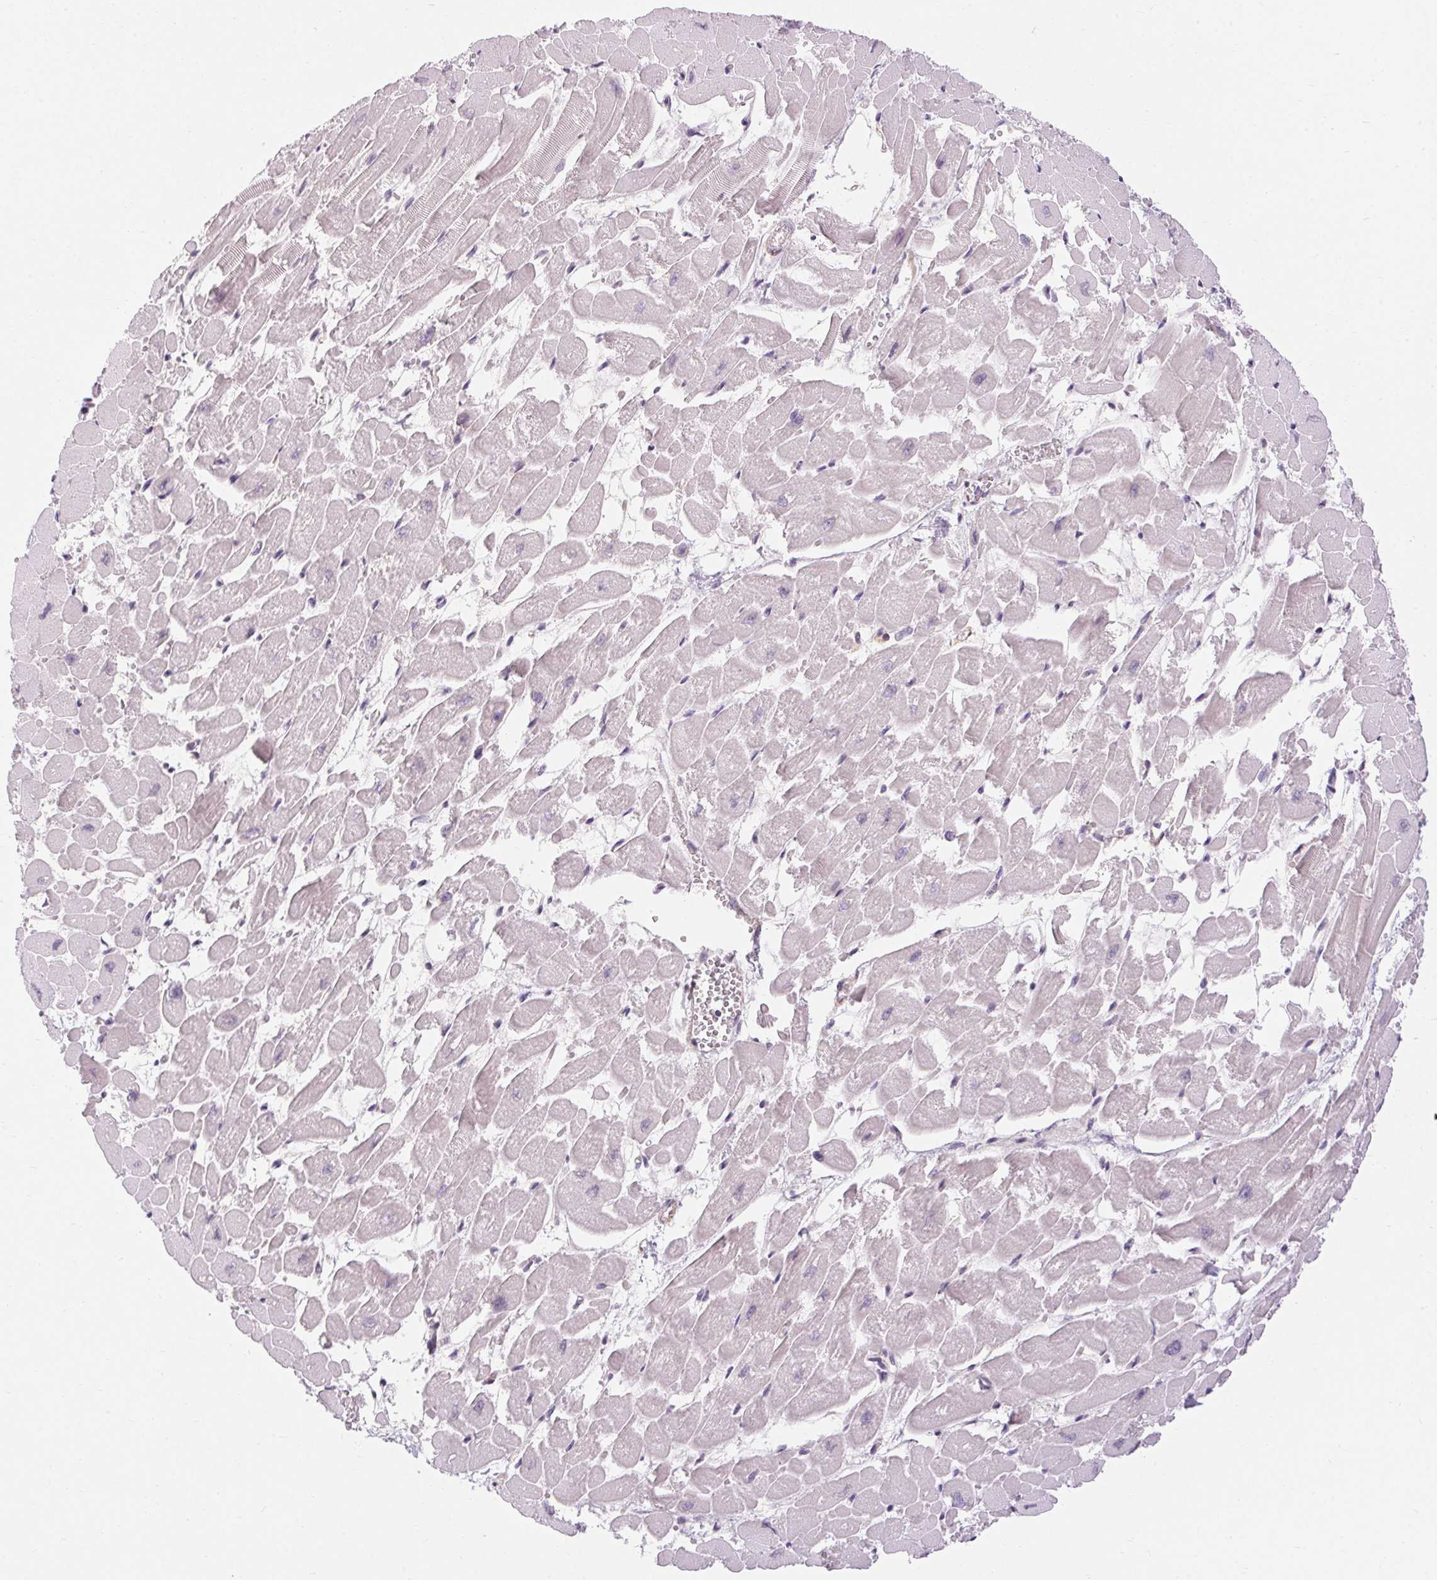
{"staining": {"intensity": "negative", "quantity": "none", "location": "none"}, "tissue": "heart muscle", "cell_type": "Cardiomyocytes", "image_type": "normal", "snomed": [{"axis": "morphology", "description": "Normal tissue, NOS"}, {"axis": "topography", "description": "Heart"}], "caption": "Cardiomyocytes are negative for protein expression in unremarkable human heart muscle. (DAB (3,3'-diaminobenzidine) immunohistochemistry (IHC) with hematoxylin counter stain).", "gene": "TMEM52B", "patient": {"sex": "female", "age": 52}}